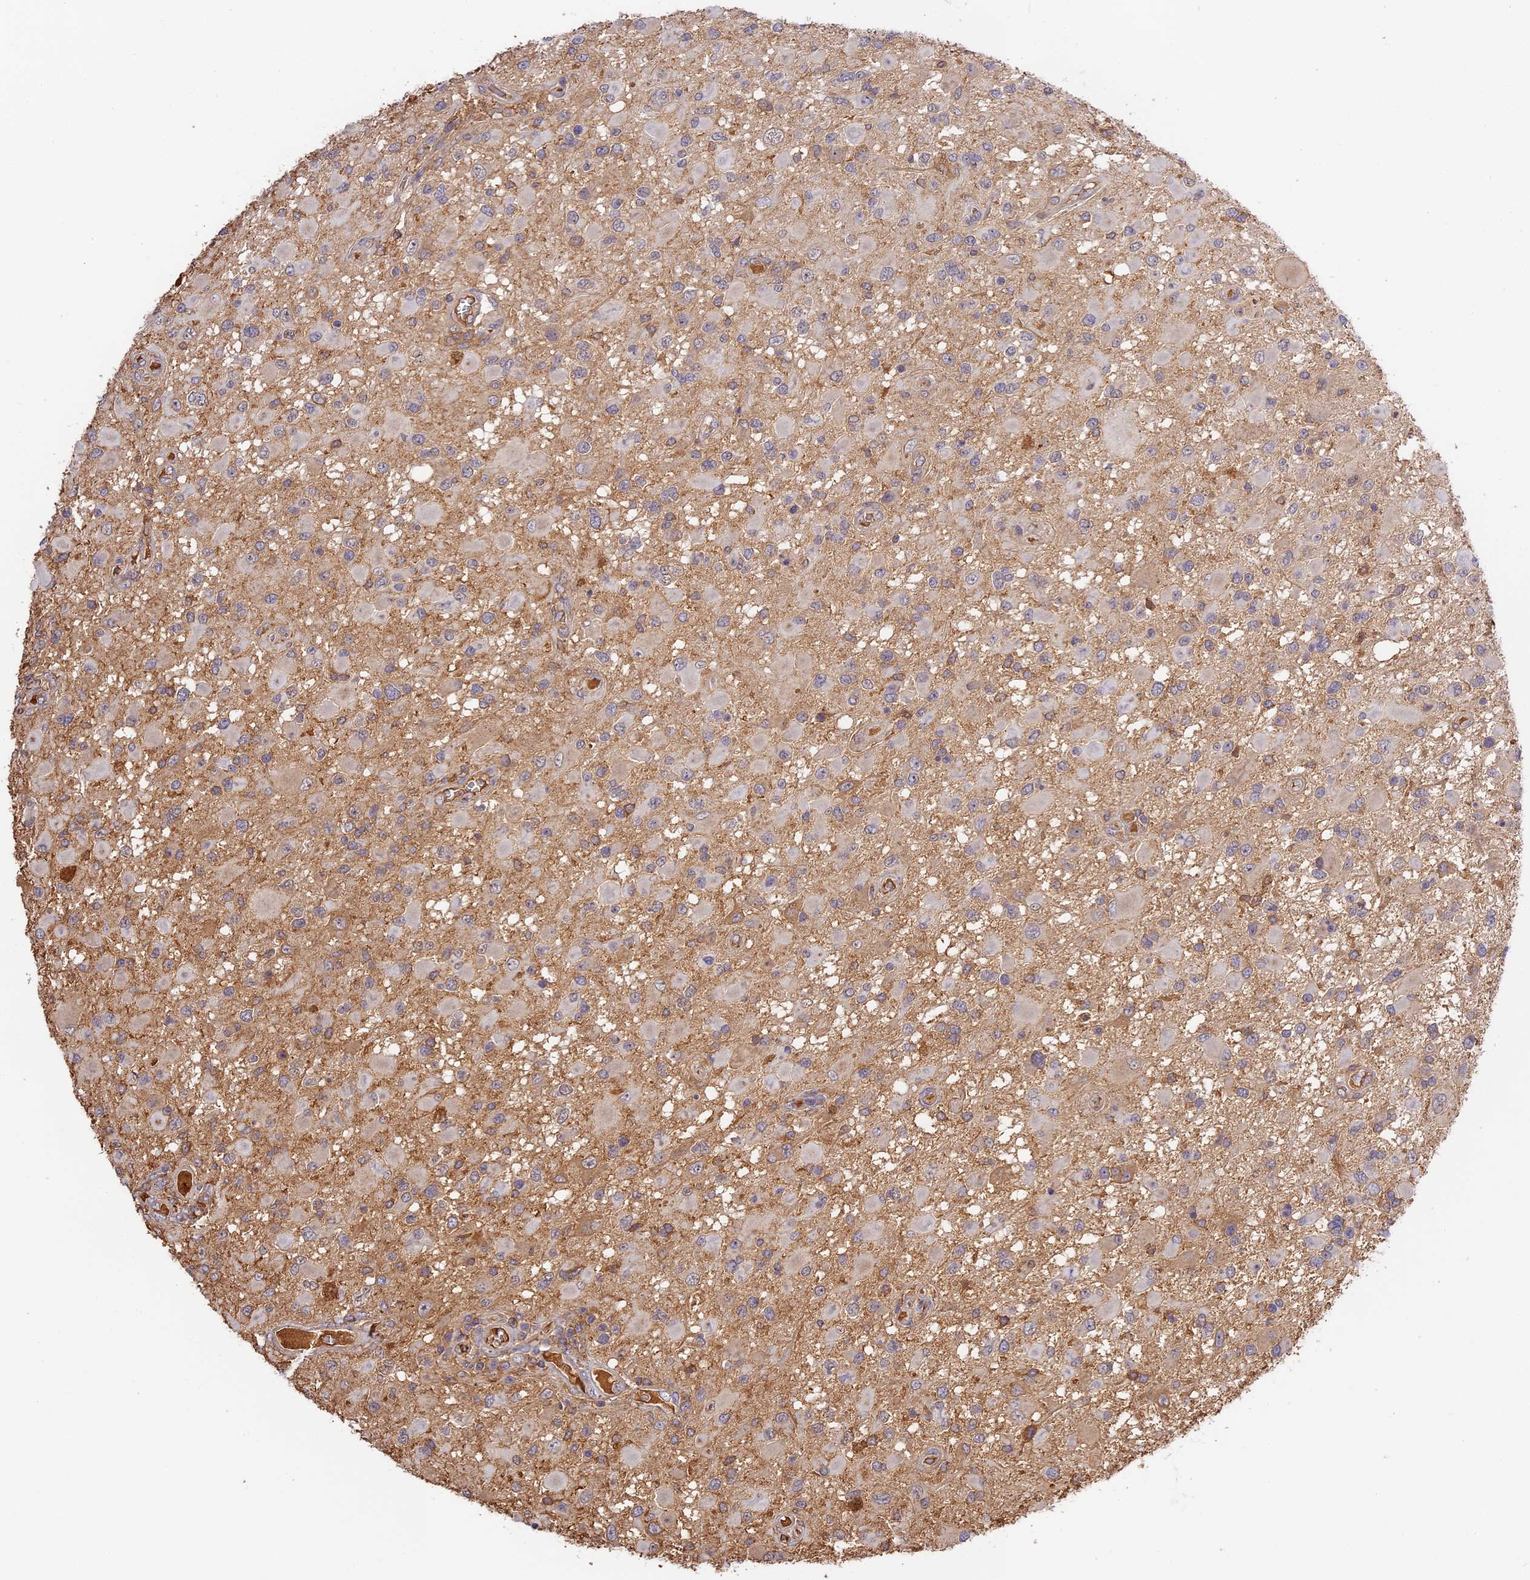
{"staining": {"intensity": "weak", "quantity": "<25%", "location": "cytoplasmic/membranous"}, "tissue": "glioma", "cell_type": "Tumor cells", "image_type": "cancer", "snomed": [{"axis": "morphology", "description": "Glioma, malignant, High grade"}, {"axis": "topography", "description": "Brain"}], "caption": "There is no significant staining in tumor cells of malignant glioma (high-grade).", "gene": "ADGRD1", "patient": {"sex": "male", "age": 53}}